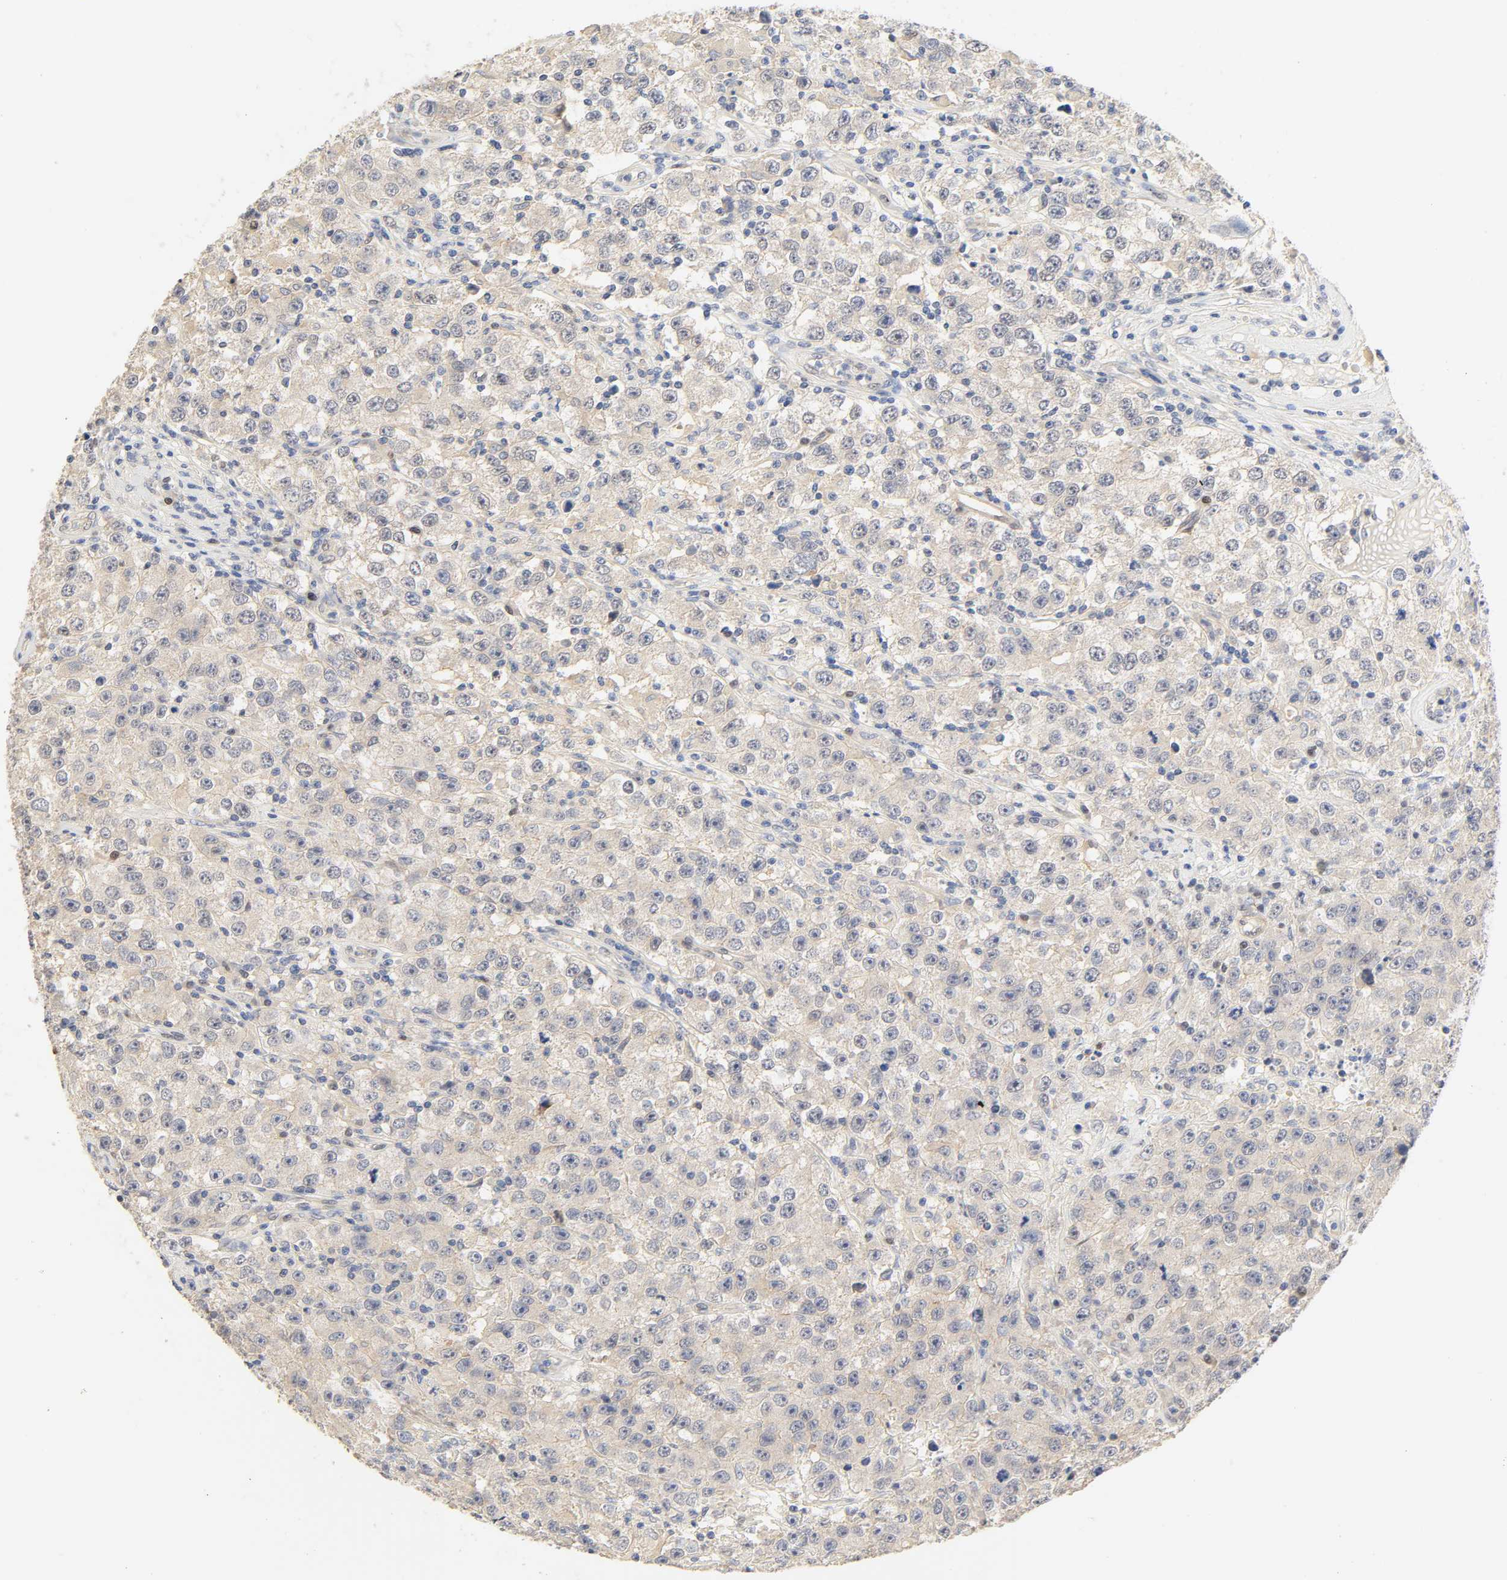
{"staining": {"intensity": "negative", "quantity": "none", "location": "none"}, "tissue": "testis cancer", "cell_type": "Tumor cells", "image_type": "cancer", "snomed": [{"axis": "morphology", "description": "Seminoma, NOS"}, {"axis": "topography", "description": "Testis"}], "caption": "Tumor cells show no significant protein expression in seminoma (testis).", "gene": "BORCS8-MEF2B", "patient": {"sex": "male", "age": 52}}